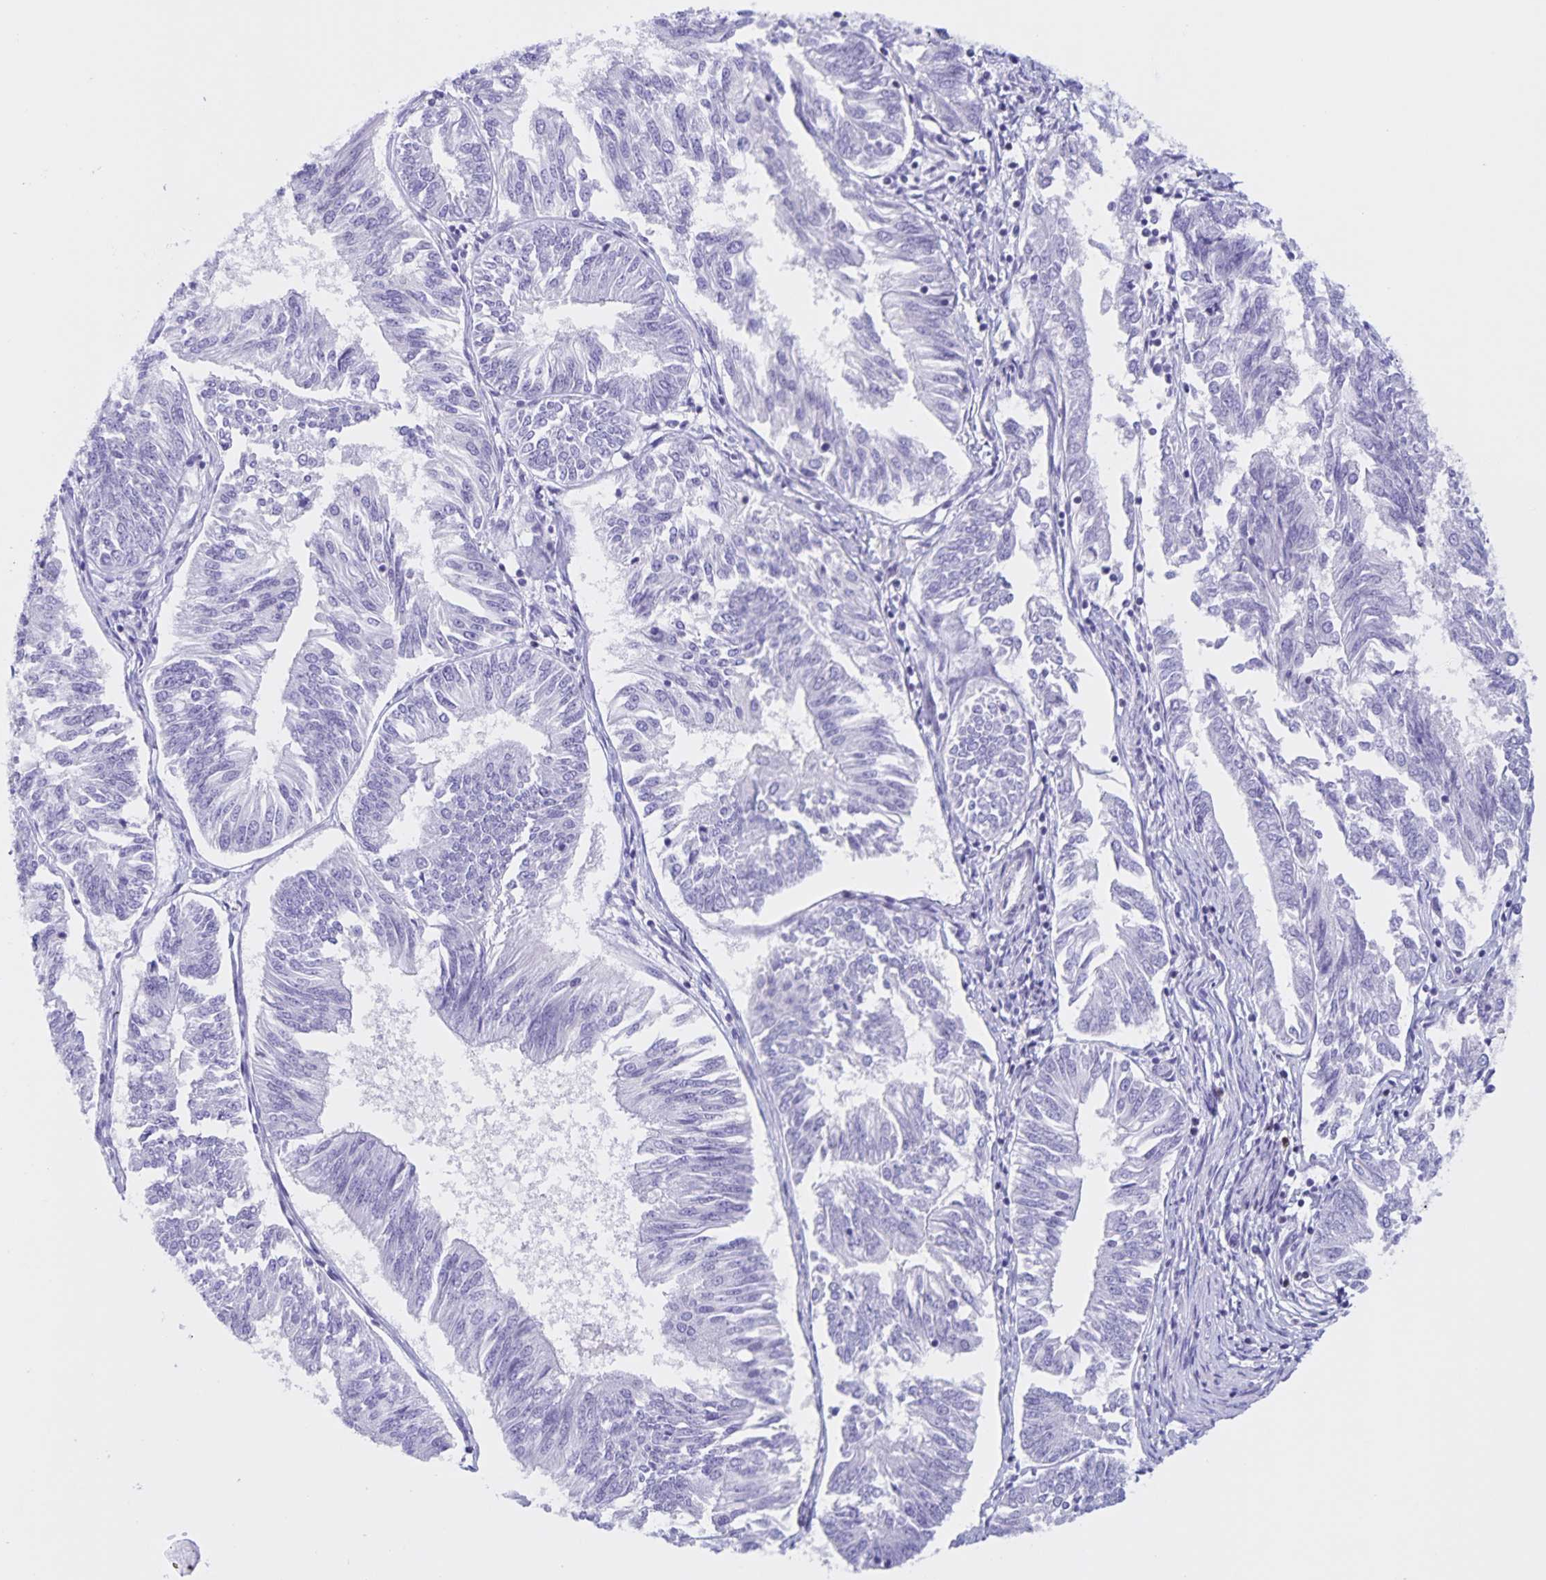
{"staining": {"intensity": "negative", "quantity": "none", "location": "none"}, "tissue": "endometrial cancer", "cell_type": "Tumor cells", "image_type": "cancer", "snomed": [{"axis": "morphology", "description": "Adenocarcinoma, NOS"}, {"axis": "topography", "description": "Endometrium"}], "caption": "This is an immunohistochemistry (IHC) micrograph of human endometrial adenocarcinoma. There is no expression in tumor cells.", "gene": "TGIF2LX", "patient": {"sex": "female", "age": 58}}